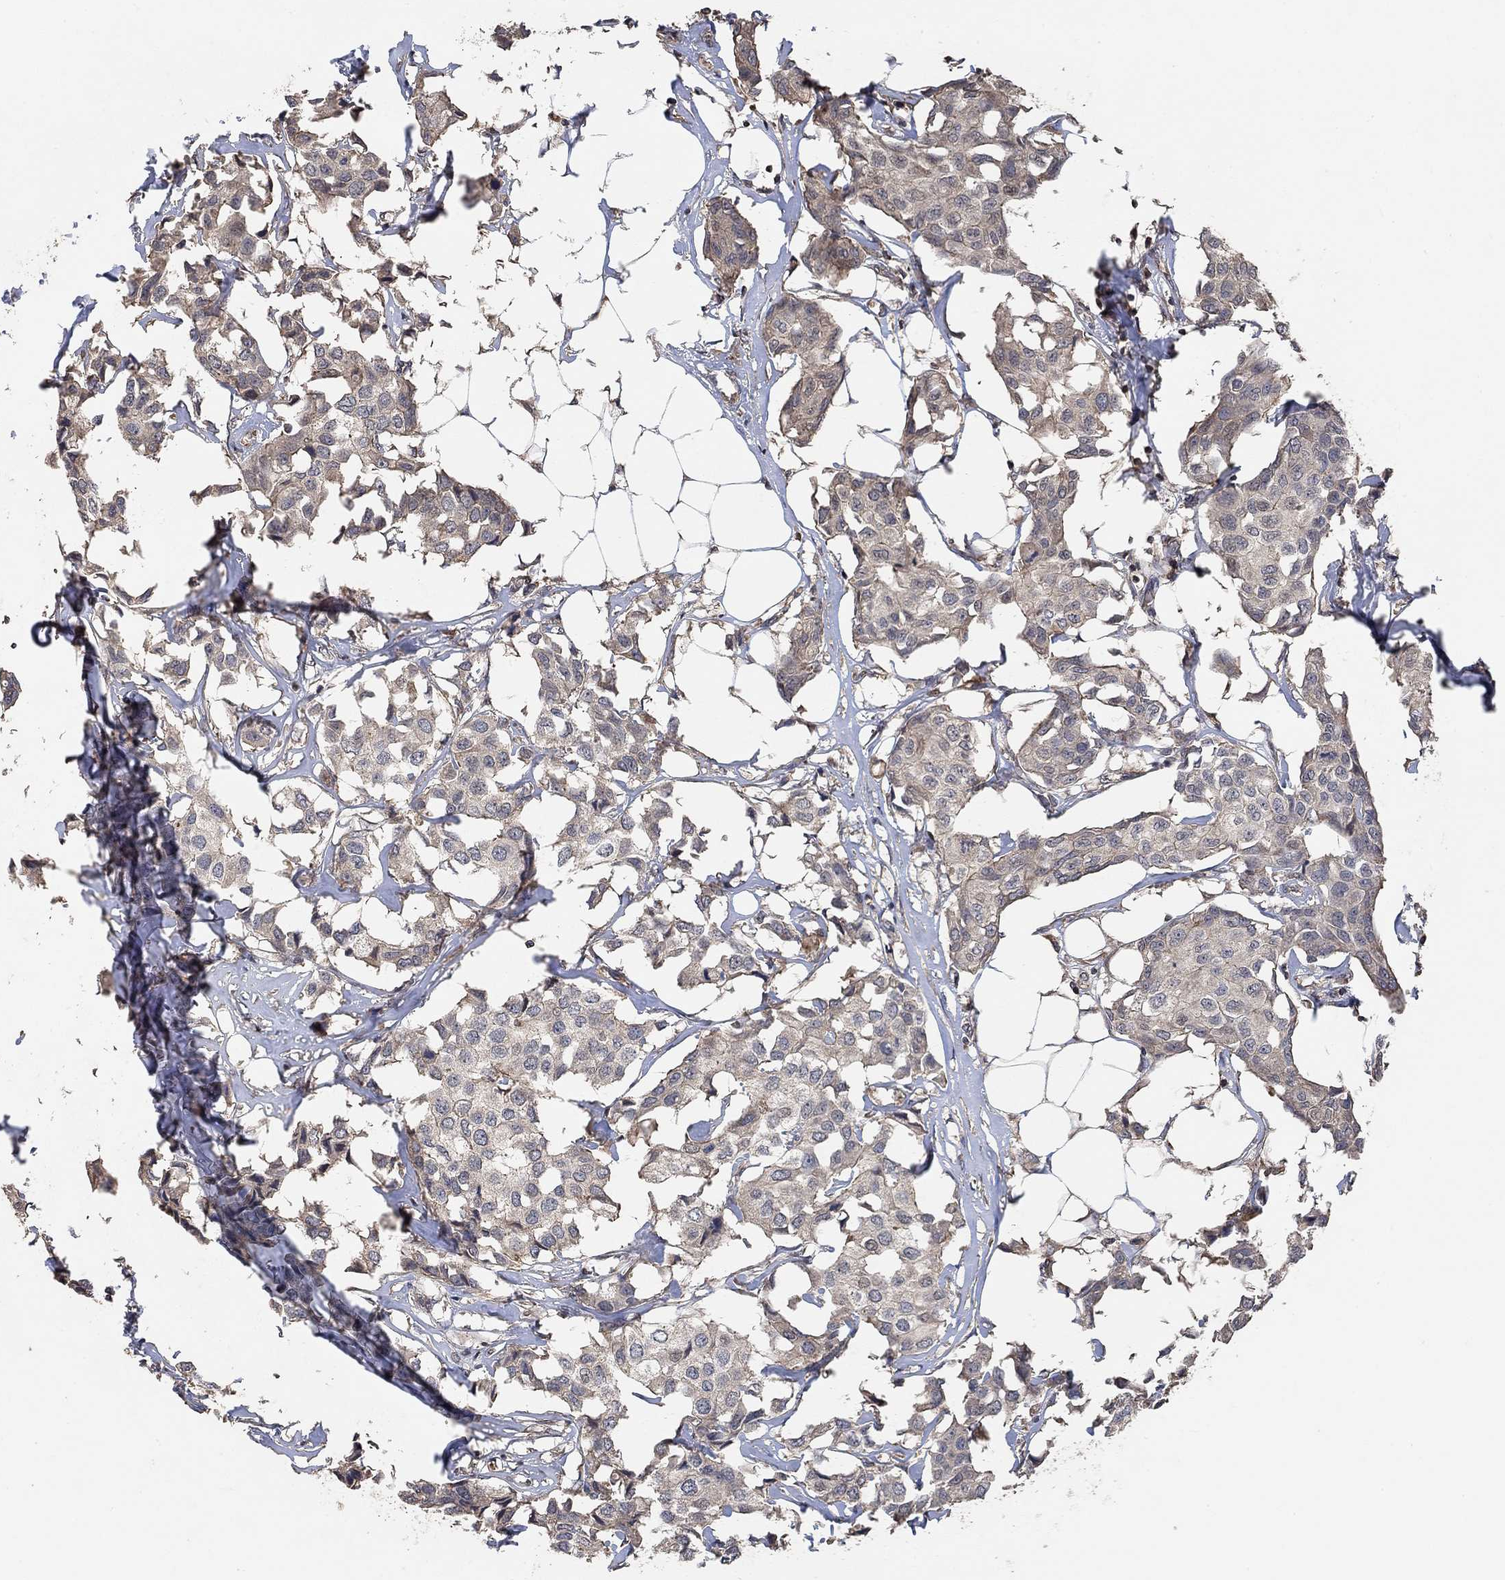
{"staining": {"intensity": "moderate", "quantity": "<25%", "location": "cytoplasmic/membranous"}, "tissue": "breast cancer", "cell_type": "Tumor cells", "image_type": "cancer", "snomed": [{"axis": "morphology", "description": "Duct carcinoma"}, {"axis": "topography", "description": "Breast"}], "caption": "The immunohistochemical stain labels moderate cytoplasmic/membranous positivity in tumor cells of breast intraductal carcinoma tissue. Using DAB (3,3'-diaminobenzidine) (brown) and hematoxylin (blue) stains, captured at high magnification using brightfield microscopy.", "gene": "UNC5B", "patient": {"sex": "female", "age": 80}}